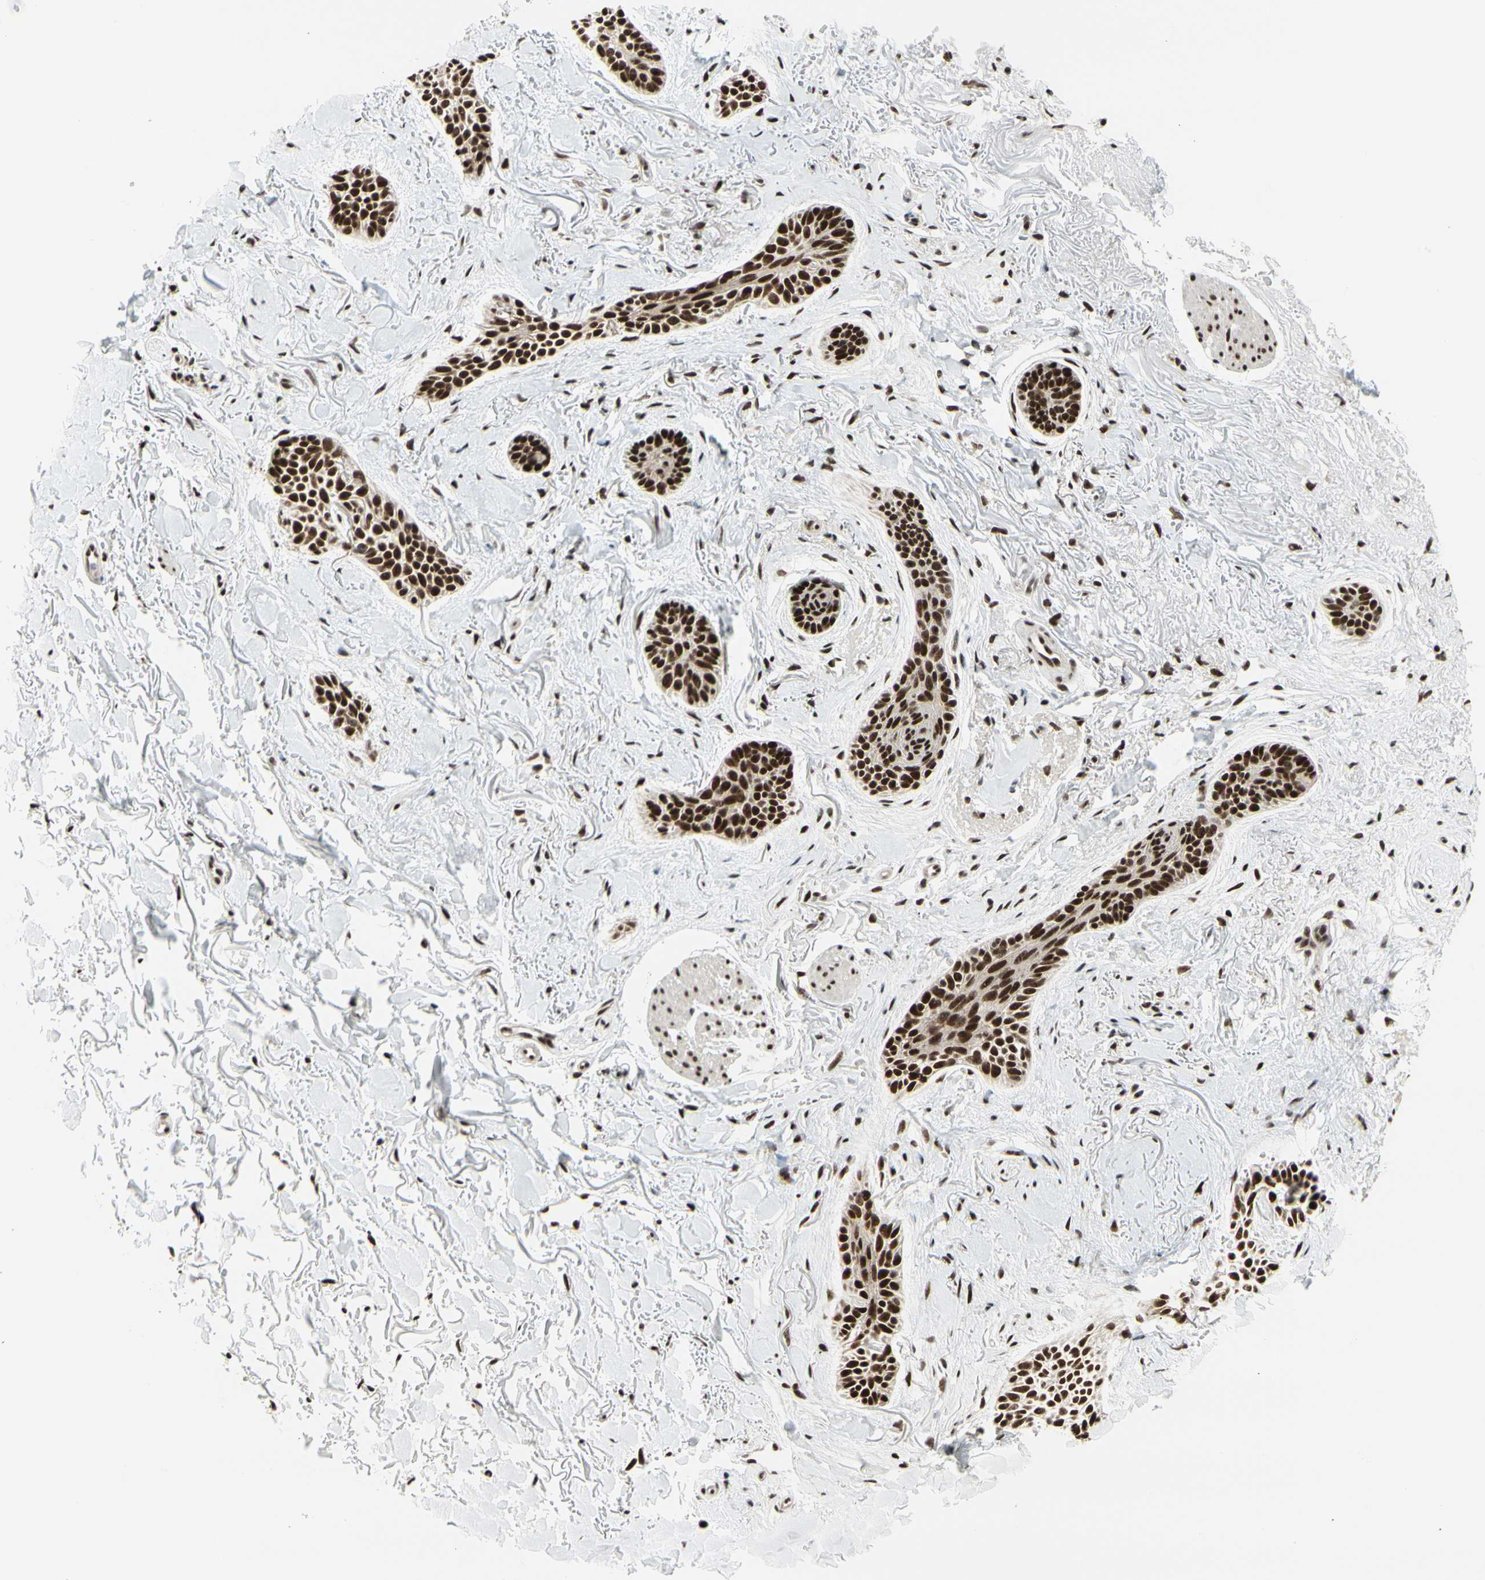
{"staining": {"intensity": "strong", "quantity": ">75%", "location": "nuclear"}, "tissue": "skin cancer", "cell_type": "Tumor cells", "image_type": "cancer", "snomed": [{"axis": "morphology", "description": "Basal cell carcinoma"}, {"axis": "topography", "description": "Skin"}], "caption": "Skin cancer stained with a protein marker exhibits strong staining in tumor cells.", "gene": "HEXIM1", "patient": {"sex": "female", "age": 84}}